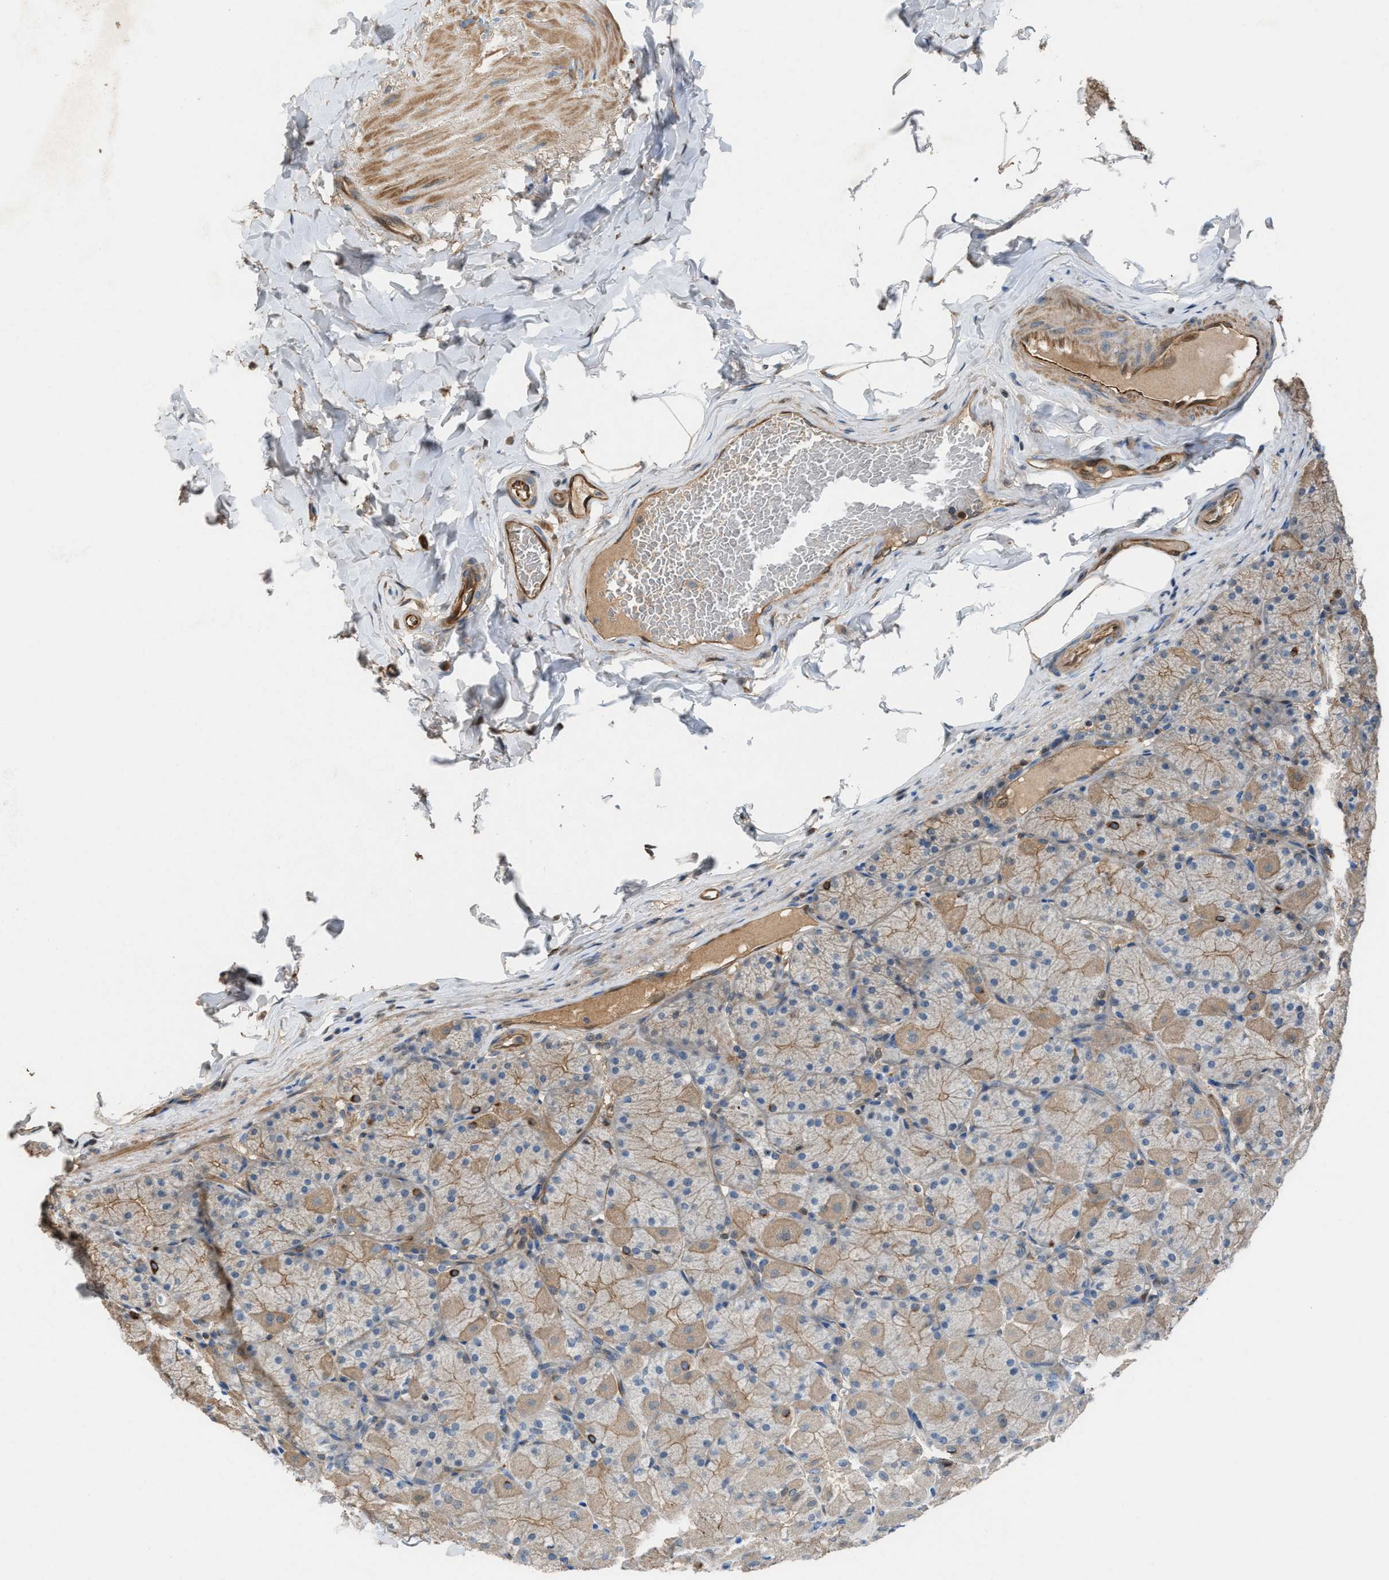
{"staining": {"intensity": "weak", "quantity": ">75%", "location": "cytoplasmic/membranous"}, "tissue": "stomach", "cell_type": "Glandular cells", "image_type": "normal", "snomed": [{"axis": "morphology", "description": "Normal tissue, NOS"}, {"axis": "topography", "description": "Stomach, upper"}], "caption": "The image demonstrates a brown stain indicating the presence of a protein in the cytoplasmic/membranous of glandular cells in stomach.", "gene": "TPK1", "patient": {"sex": "female", "age": 56}}